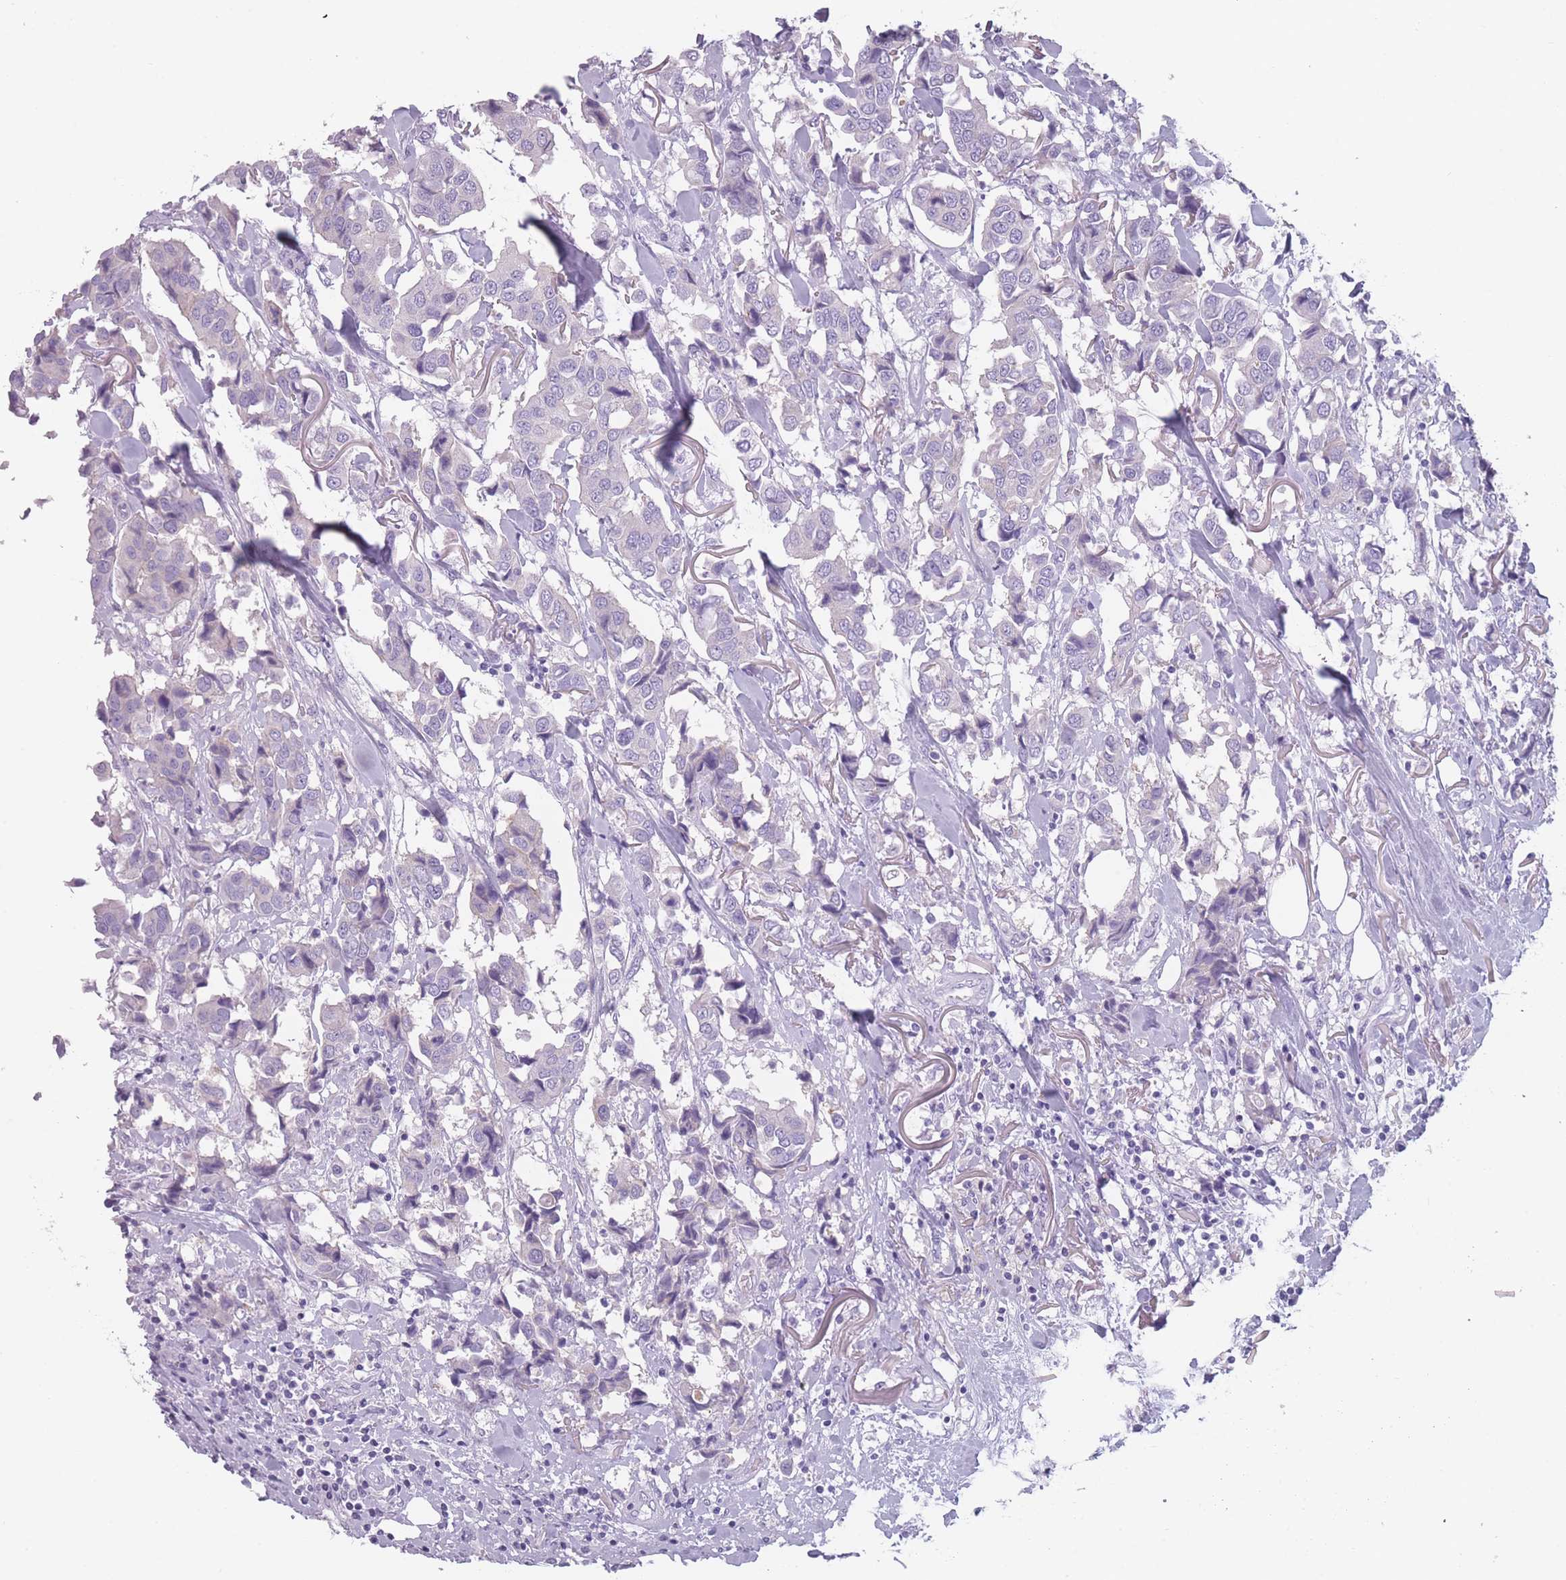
{"staining": {"intensity": "negative", "quantity": "none", "location": "none"}, "tissue": "breast cancer", "cell_type": "Tumor cells", "image_type": "cancer", "snomed": [{"axis": "morphology", "description": "Duct carcinoma"}, {"axis": "topography", "description": "Breast"}], "caption": "The micrograph displays no staining of tumor cells in breast cancer (infiltrating ductal carcinoma). (Brightfield microscopy of DAB immunohistochemistry at high magnification).", "gene": "PPFIA3", "patient": {"sex": "female", "age": 80}}